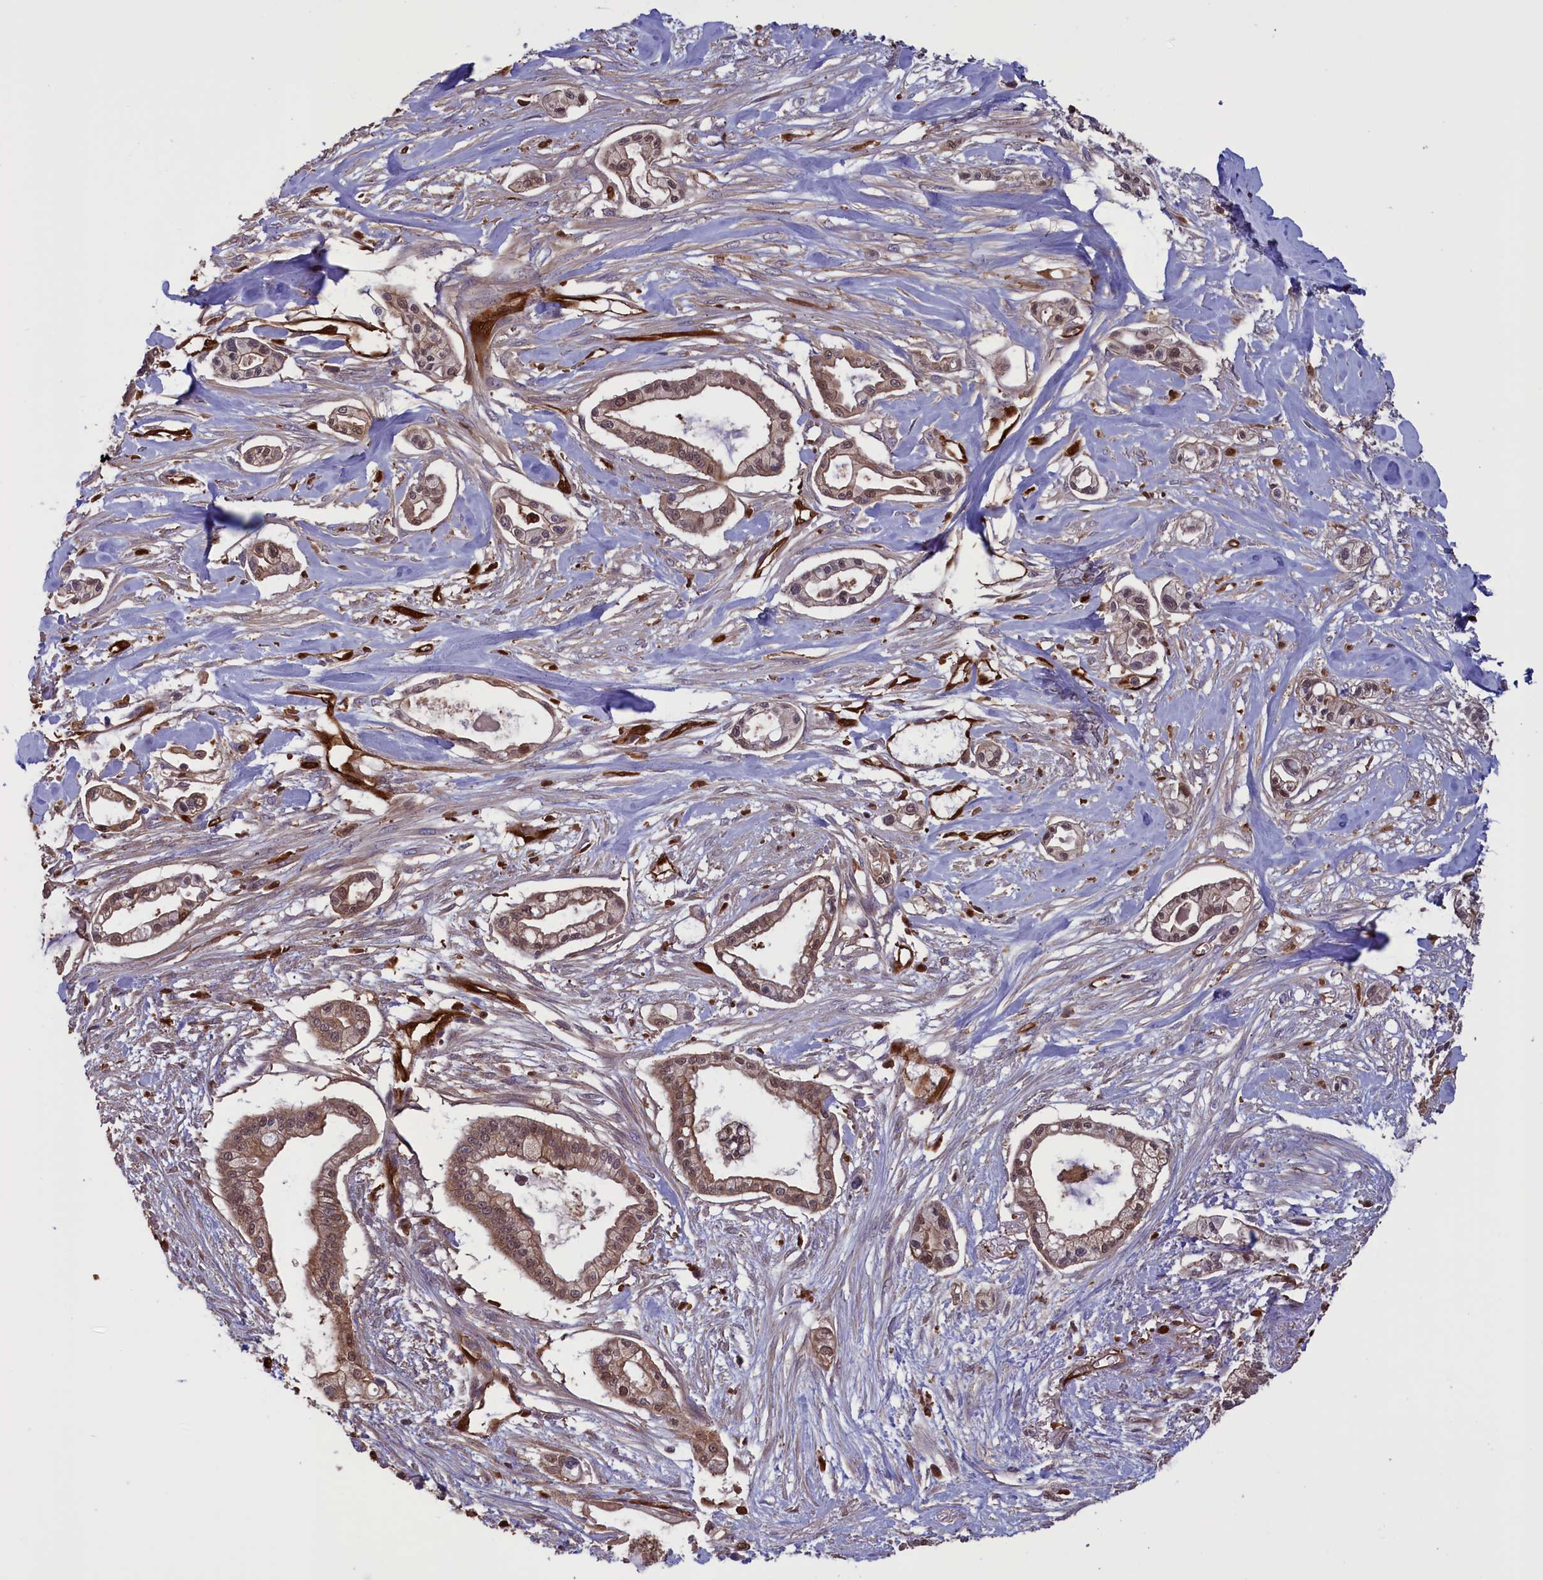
{"staining": {"intensity": "moderate", "quantity": "25%-75%", "location": "cytoplasmic/membranous"}, "tissue": "pancreatic cancer", "cell_type": "Tumor cells", "image_type": "cancer", "snomed": [{"axis": "morphology", "description": "Adenocarcinoma, NOS"}, {"axis": "topography", "description": "Pancreas"}], "caption": "Tumor cells display medium levels of moderate cytoplasmic/membranous staining in approximately 25%-75% of cells in pancreatic adenocarcinoma.", "gene": "ARHGAP18", "patient": {"sex": "male", "age": 68}}